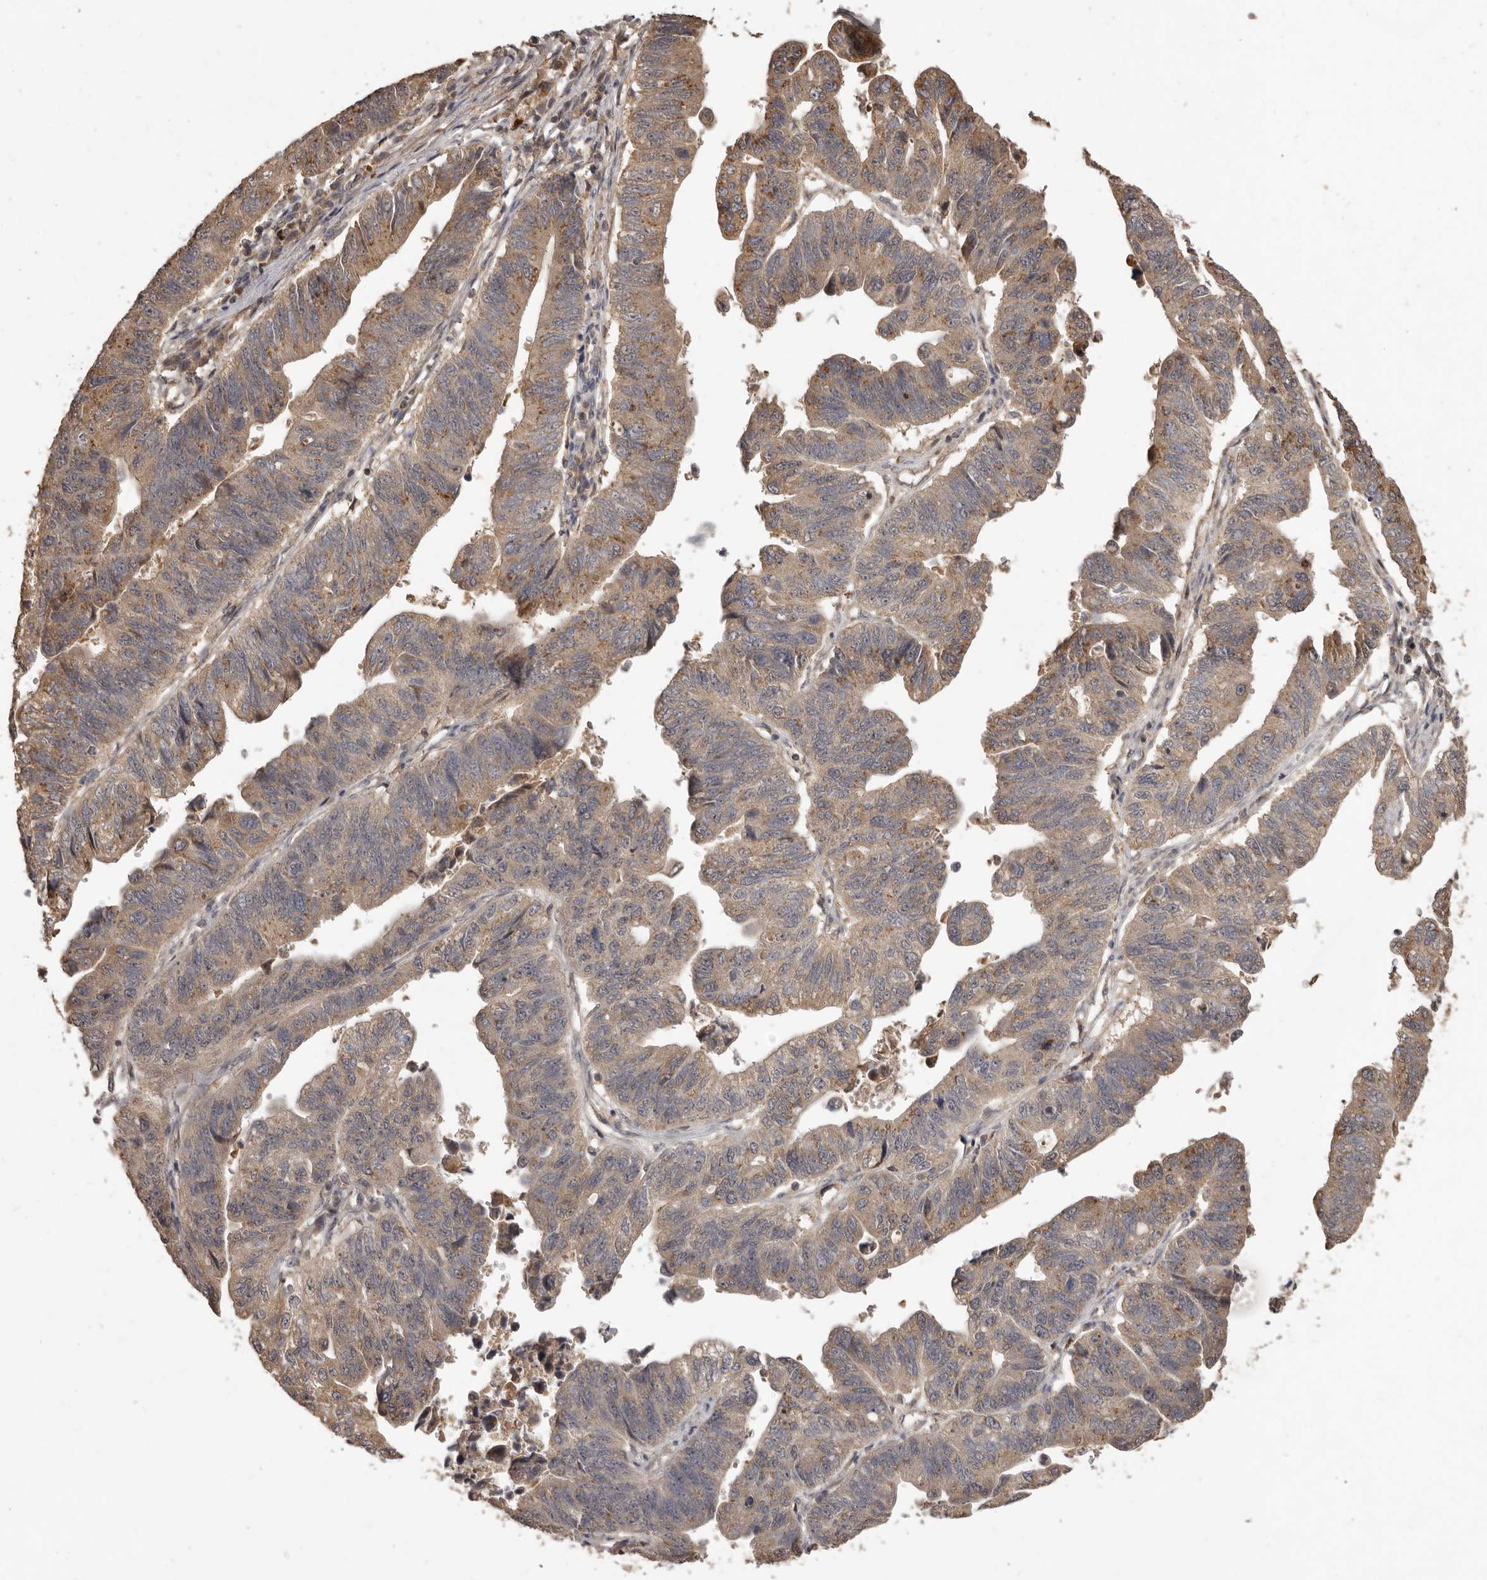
{"staining": {"intensity": "moderate", "quantity": ">75%", "location": "cytoplasmic/membranous"}, "tissue": "stomach cancer", "cell_type": "Tumor cells", "image_type": "cancer", "snomed": [{"axis": "morphology", "description": "Adenocarcinoma, NOS"}, {"axis": "topography", "description": "Stomach"}], "caption": "DAB (3,3'-diaminobenzidine) immunohistochemical staining of human stomach cancer reveals moderate cytoplasmic/membranous protein expression in approximately >75% of tumor cells. (brown staining indicates protein expression, while blue staining denotes nuclei).", "gene": "MTO1", "patient": {"sex": "male", "age": 59}}